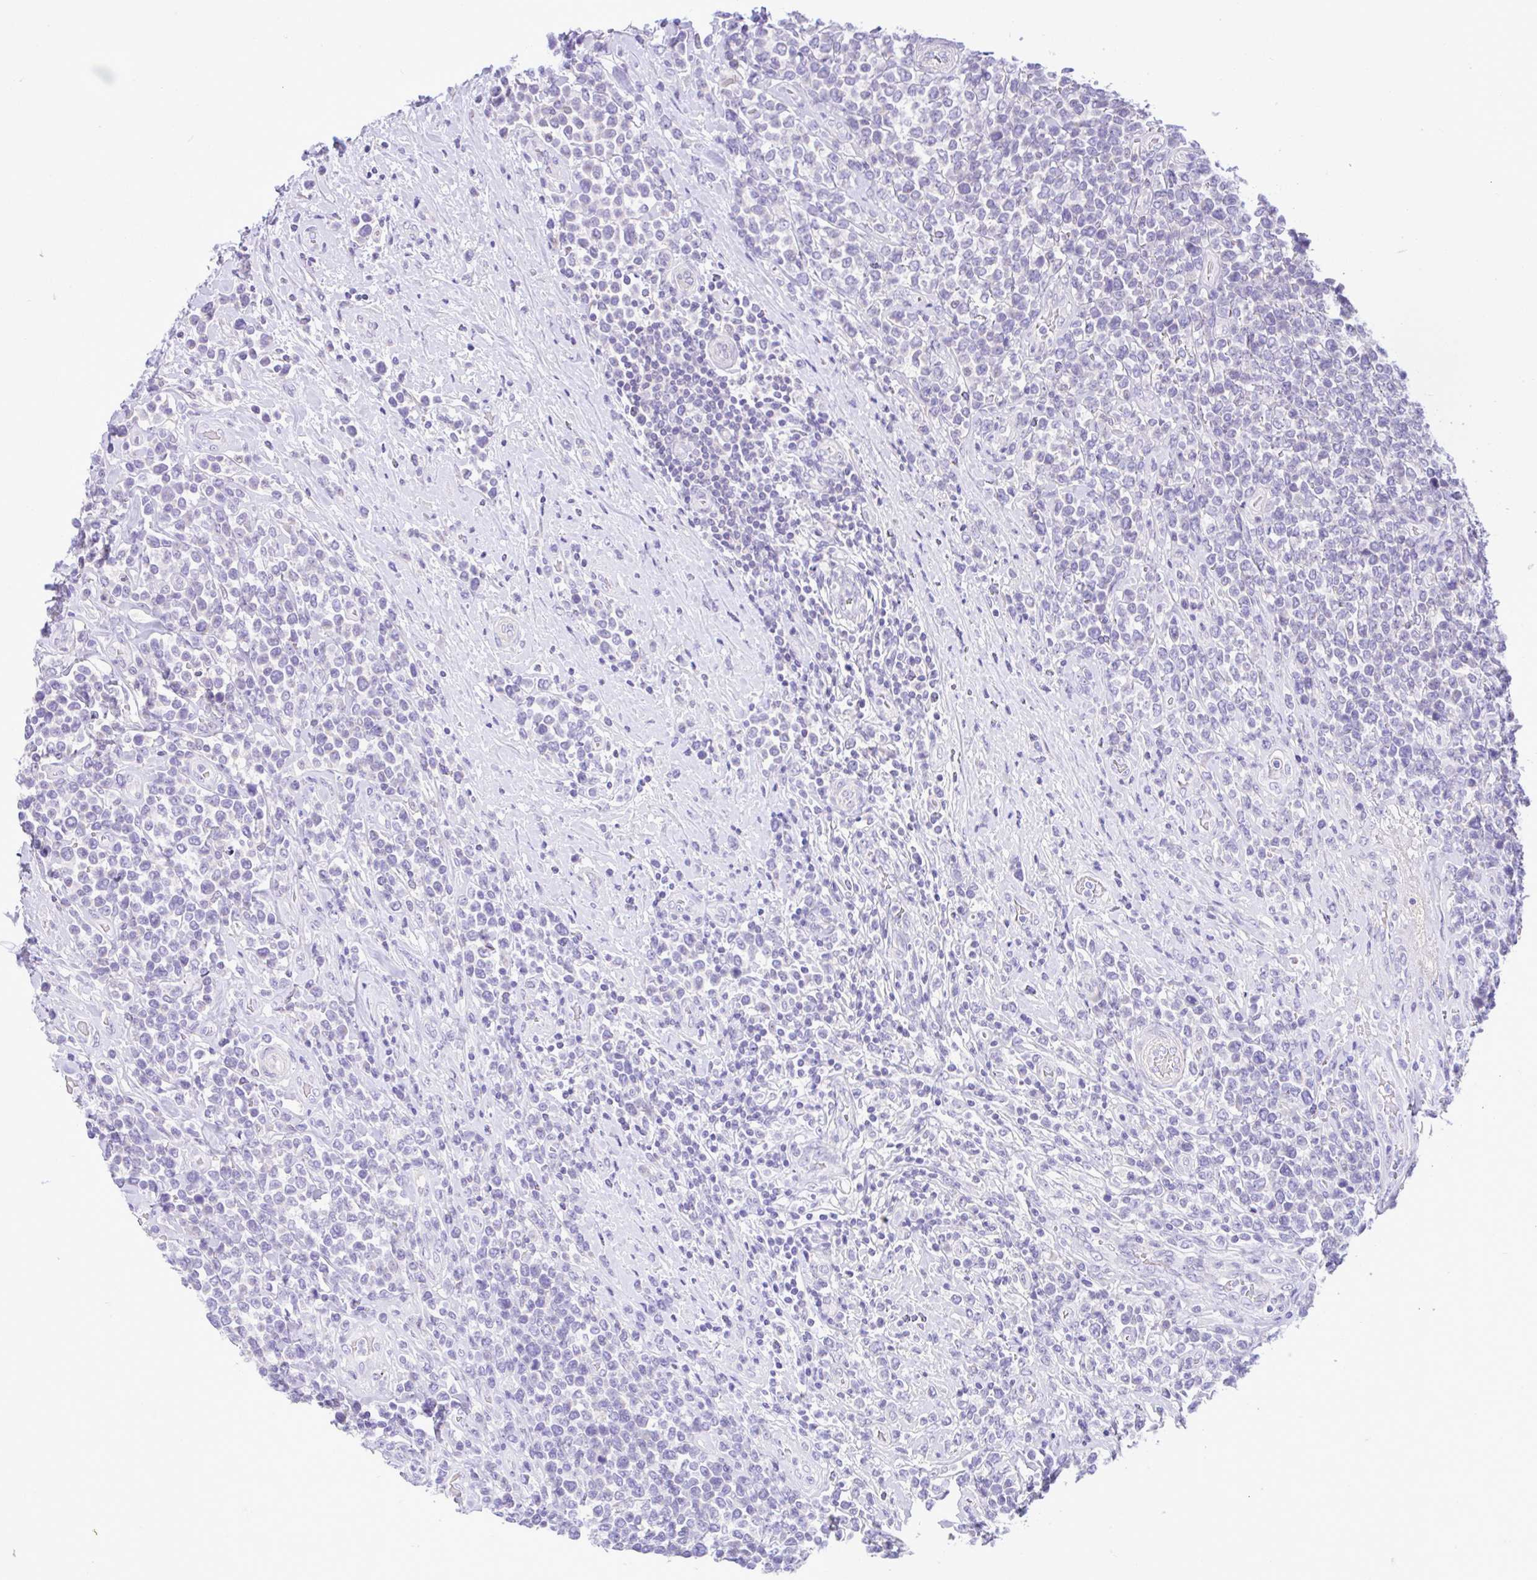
{"staining": {"intensity": "negative", "quantity": "none", "location": "none"}, "tissue": "lymphoma", "cell_type": "Tumor cells", "image_type": "cancer", "snomed": [{"axis": "morphology", "description": "Malignant lymphoma, non-Hodgkin's type, High grade"}, {"axis": "topography", "description": "Soft tissue"}], "caption": "High-grade malignant lymphoma, non-Hodgkin's type was stained to show a protein in brown. There is no significant positivity in tumor cells.", "gene": "ANO4", "patient": {"sex": "female", "age": 56}}